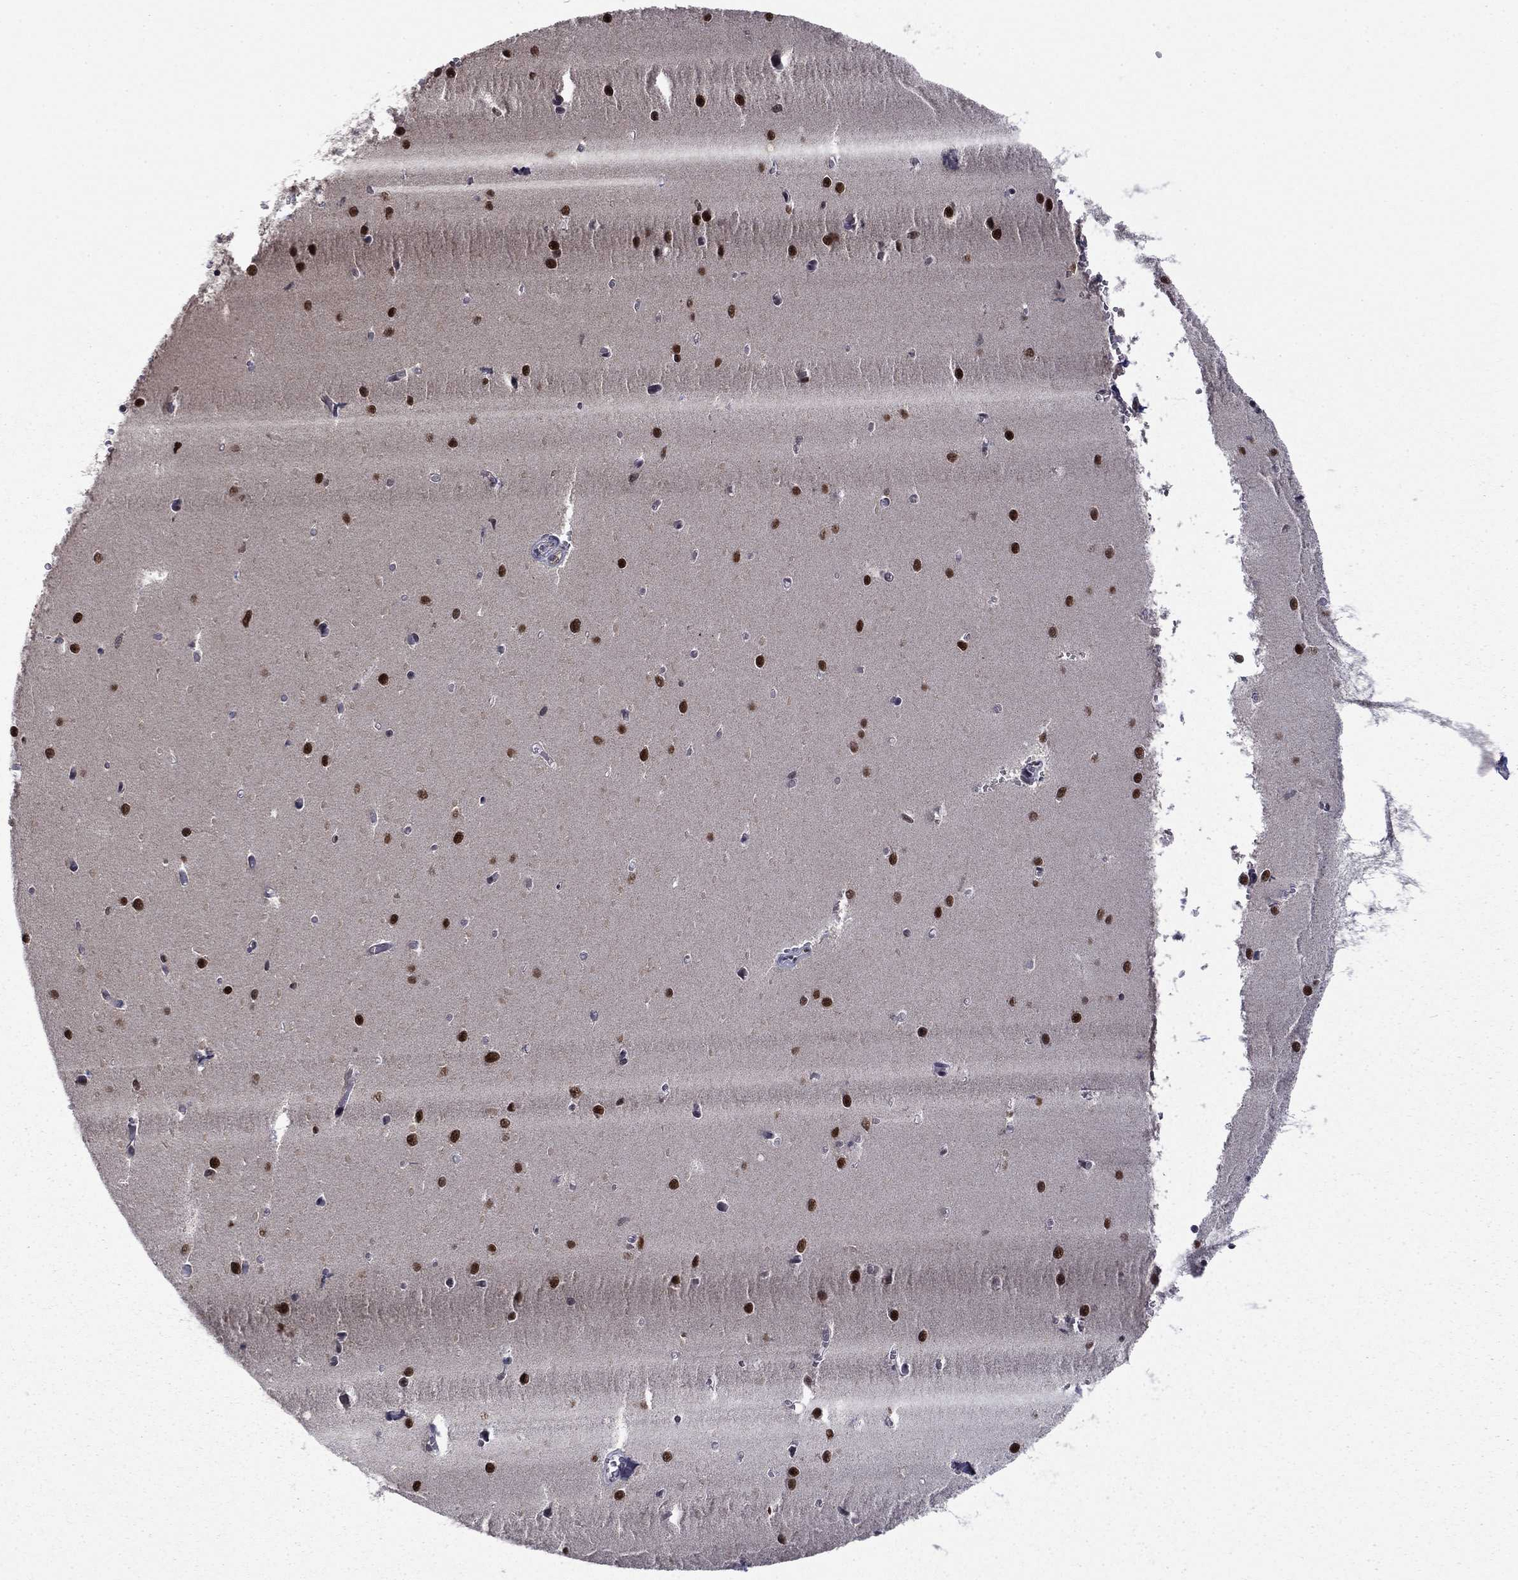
{"staining": {"intensity": "negative", "quantity": "none", "location": "none"}, "tissue": "cerebellum", "cell_type": "Cells in granular layer", "image_type": "normal", "snomed": [{"axis": "morphology", "description": "Normal tissue, NOS"}, {"axis": "topography", "description": "Cerebellum"}], "caption": "DAB immunohistochemical staining of normal cerebellum exhibits no significant expression in cells in granular layer.", "gene": "PSMD2", "patient": {"sex": "female", "age": 64}}